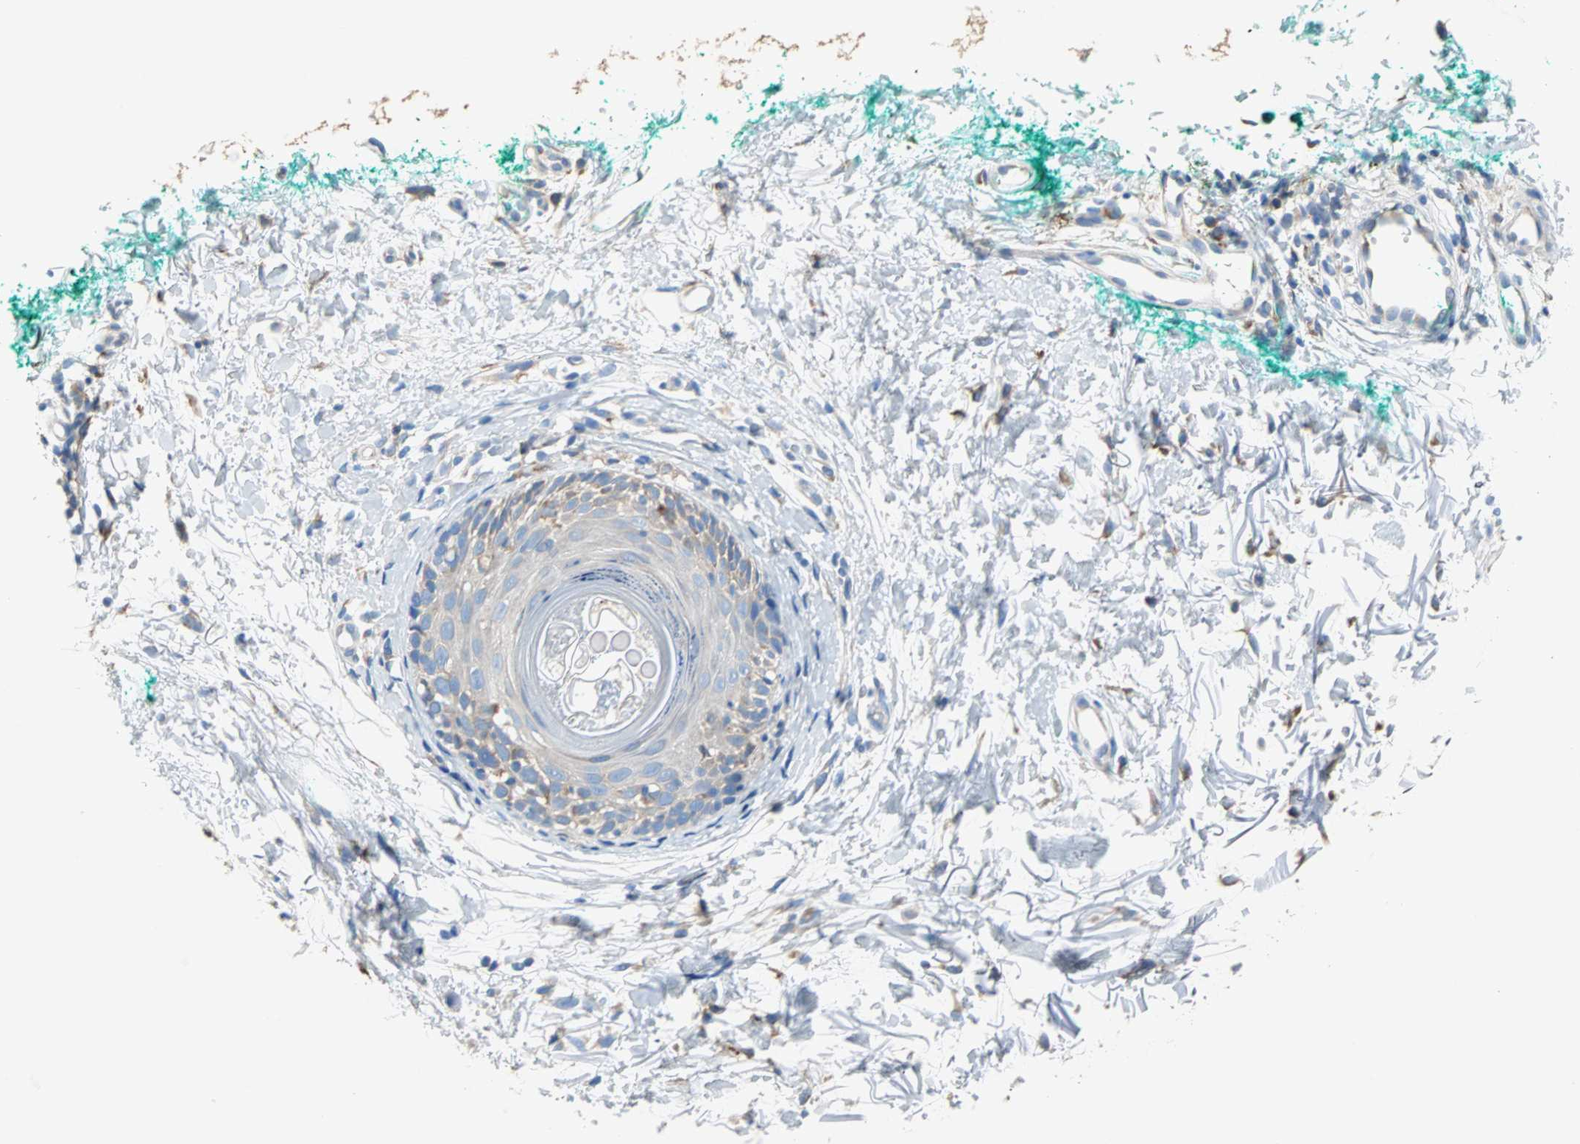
{"staining": {"intensity": "negative", "quantity": "none", "location": "none"}, "tissue": "skin", "cell_type": "Fibroblasts", "image_type": "normal", "snomed": [{"axis": "morphology", "description": "Normal tissue, NOS"}, {"axis": "topography", "description": "Skin"}], "caption": "Fibroblasts are negative for brown protein staining in benign skin. (DAB (3,3'-diaminobenzidine) immunohistochemistry (IHC) with hematoxylin counter stain).", "gene": "PLCXD1", "patient": {"sex": "male", "age": 71}}